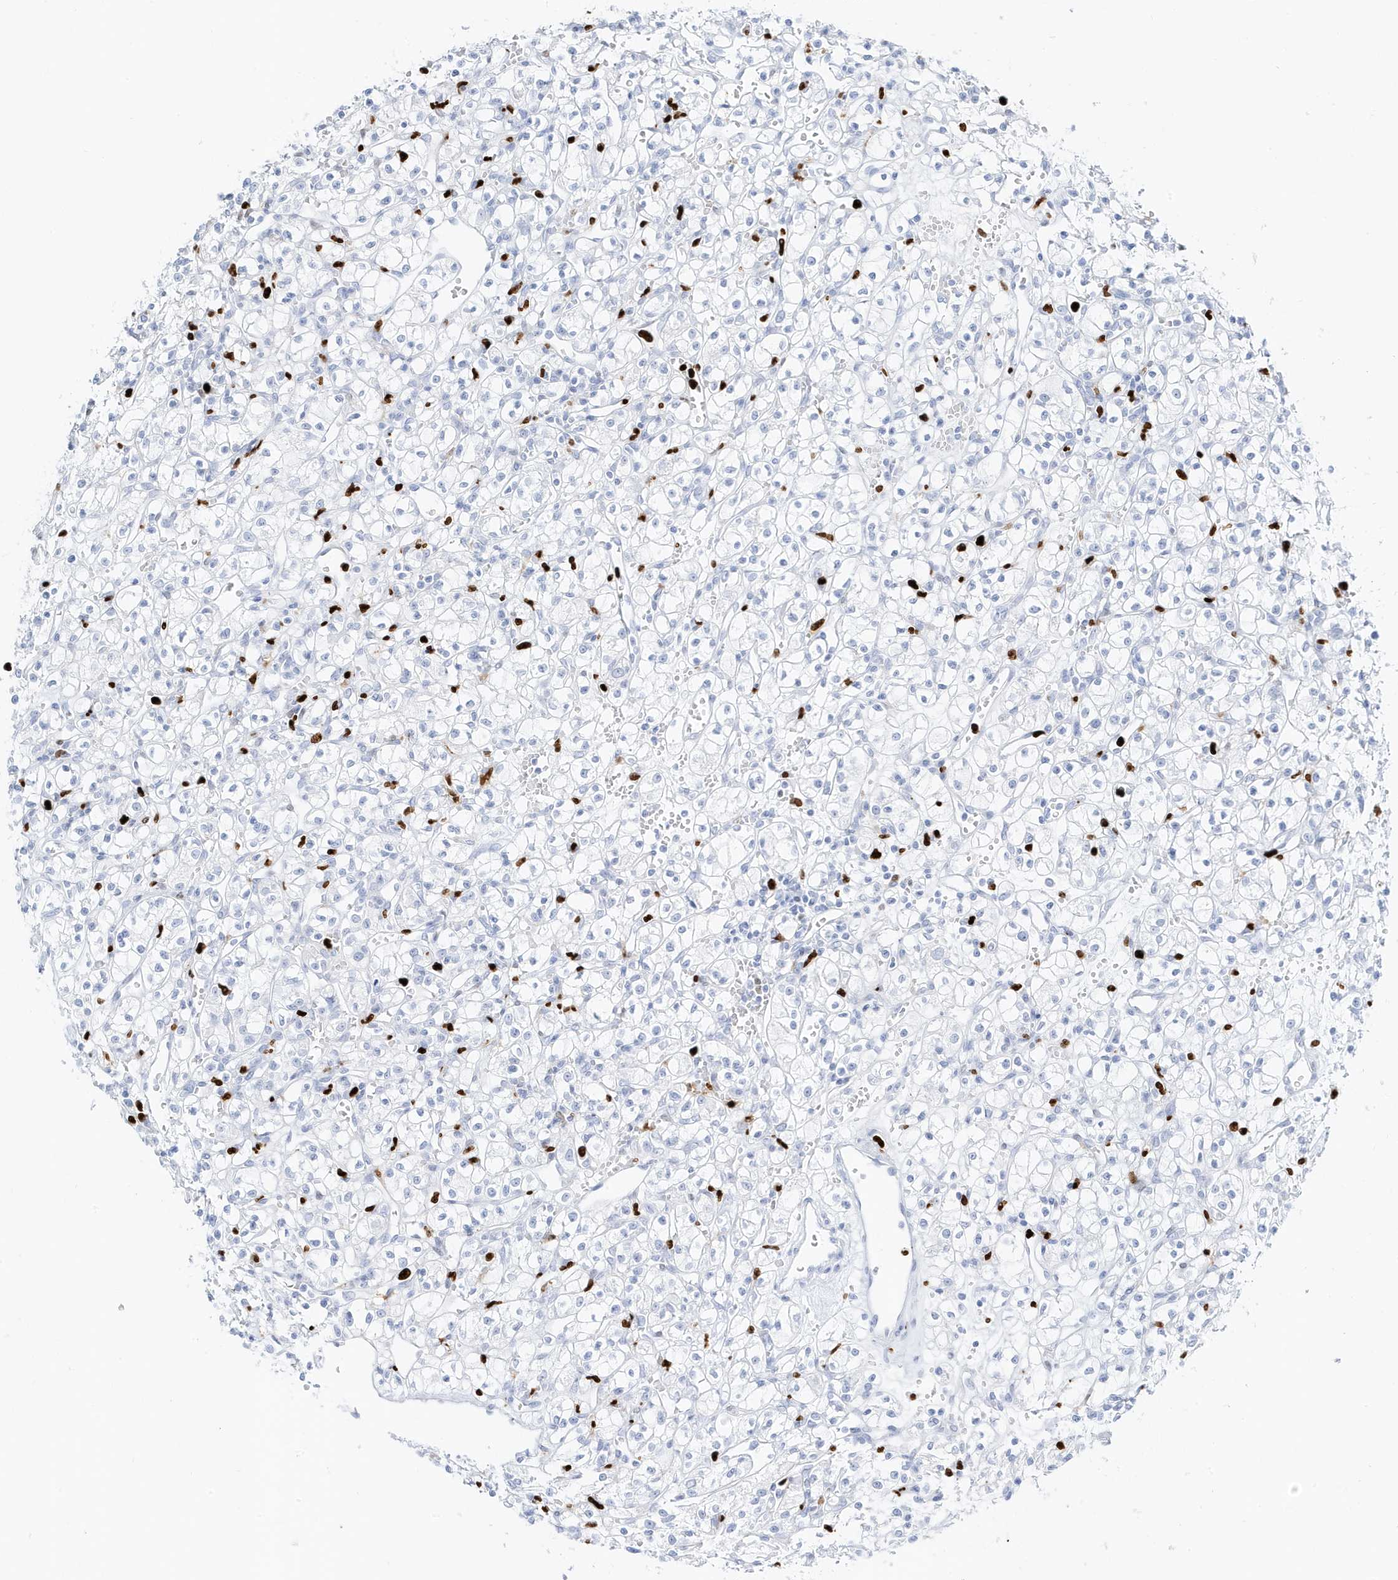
{"staining": {"intensity": "negative", "quantity": "none", "location": "none"}, "tissue": "renal cancer", "cell_type": "Tumor cells", "image_type": "cancer", "snomed": [{"axis": "morphology", "description": "Adenocarcinoma, NOS"}, {"axis": "topography", "description": "Kidney"}], "caption": "Renal adenocarcinoma was stained to show a protein in brown. There is no significant expression in tumor cells.", "gene": "MNDA", "patient": {"sex": "female", "age": 59}}